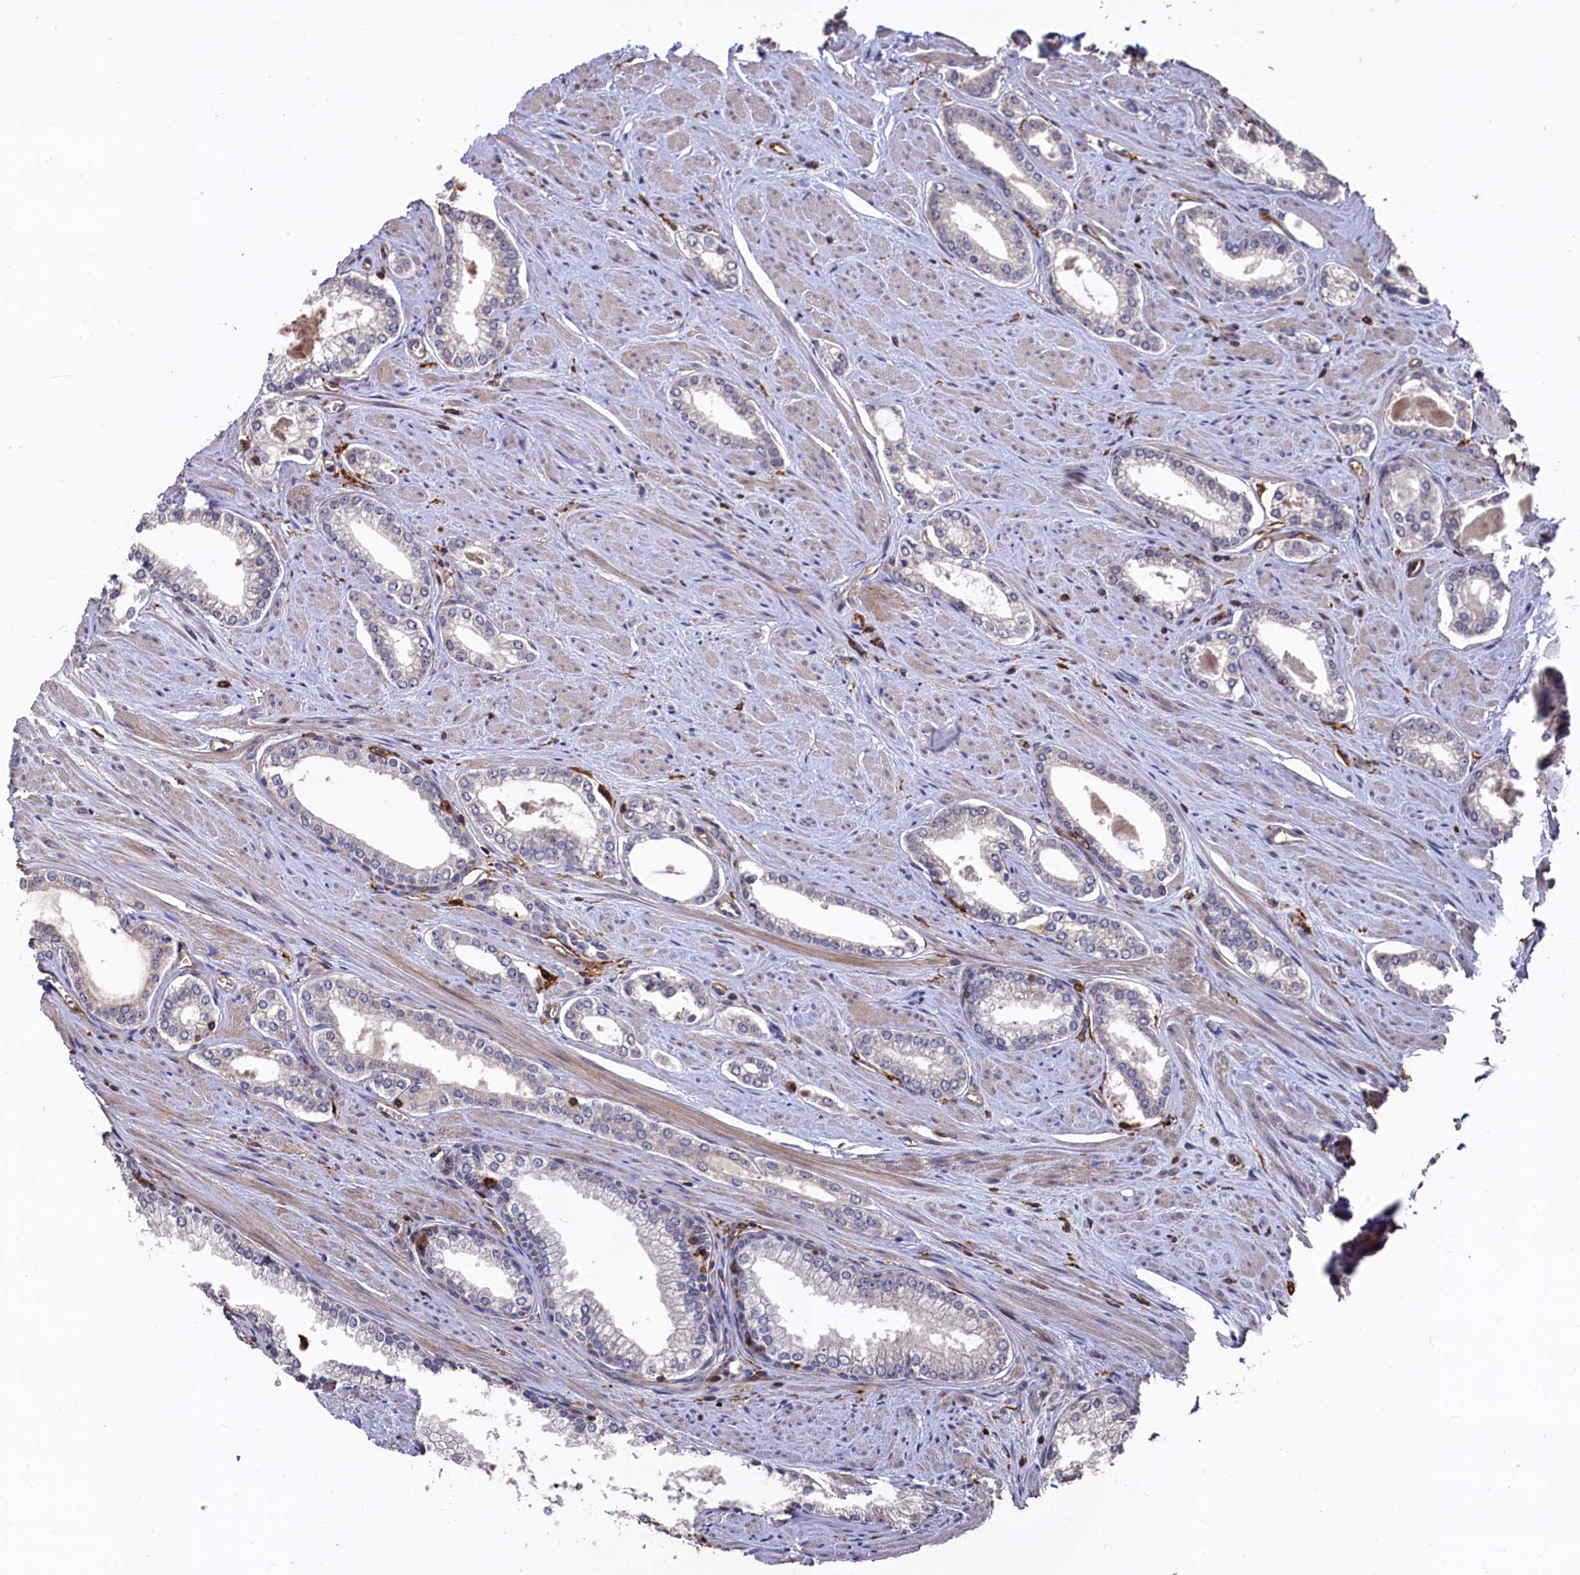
{"staining": {"intensity": "negative", "quantity": "none", "location": "none"}, "tissue": "prostate cancer", "cell_type": "Tumor cells", "image_type": "cancer", "snomed": [{"axis": "morphology", "description": "Adenocarcinoma, Low grade"}, {"axis": "topography", "description": "Prostate and seminal vesicle, NOS"}], "caption": "Tumor cells show no significant staining in prostate low-grade adenocarcinoma. Brightfield microscopy of immunohistochemistry stained with DAB (brown) and hematoxylin (blue), captured at high magnification.", "gene": "PLEKHO2", "patient": {"sex": "male", "age": 60}}